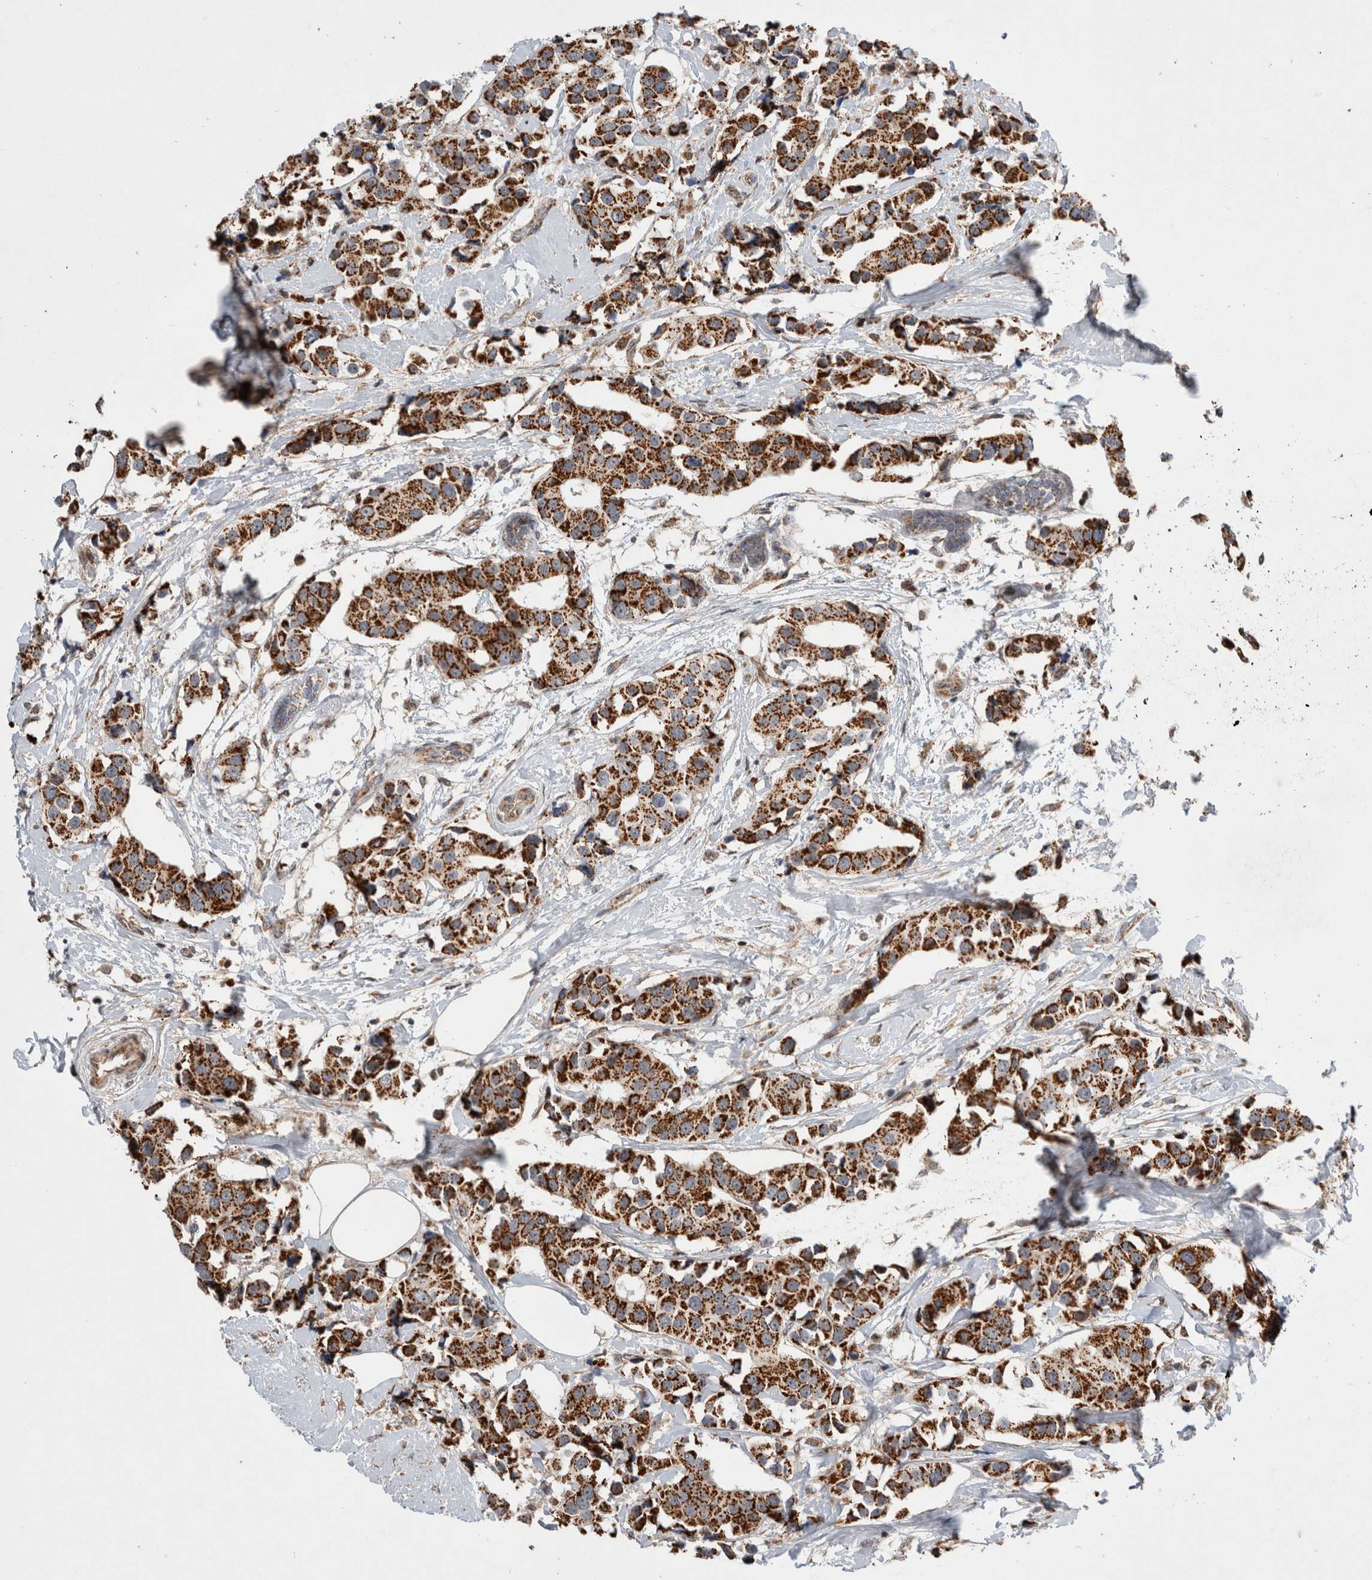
{"staining": {"intensity": "strong", "quantity": ">75%", "location": "cytoplasmic/membranous"}, "tissue": "breast cancer", "cell_type": "Tumor cells", "image_type": "cancer", "snomed": [{"axis": "morphology", "description": "Normal tissue, NOS"}, {"axis": "morphology", "description": "Duct carcinoma"}, {"axis": "topography", "description": "Breast"}], "caption": "High-magnification brightfield microscopy of breast intraductal carcinoma stained with DAB (3,3'-diaminobenzidine) (brown) and counterstained with hematoxylin (blue). tumor cells exhibit strong cytoplasmic/membranous staining is present in about>75% of cells. The staining was performed using DAB (3,3'-diaminobenzidine), with brown indicating positive protein expression. Nuclei are stained blue with hematoxylin.", "gene": "MRPL37", "patient": {"sex": "female", "age": 39}}